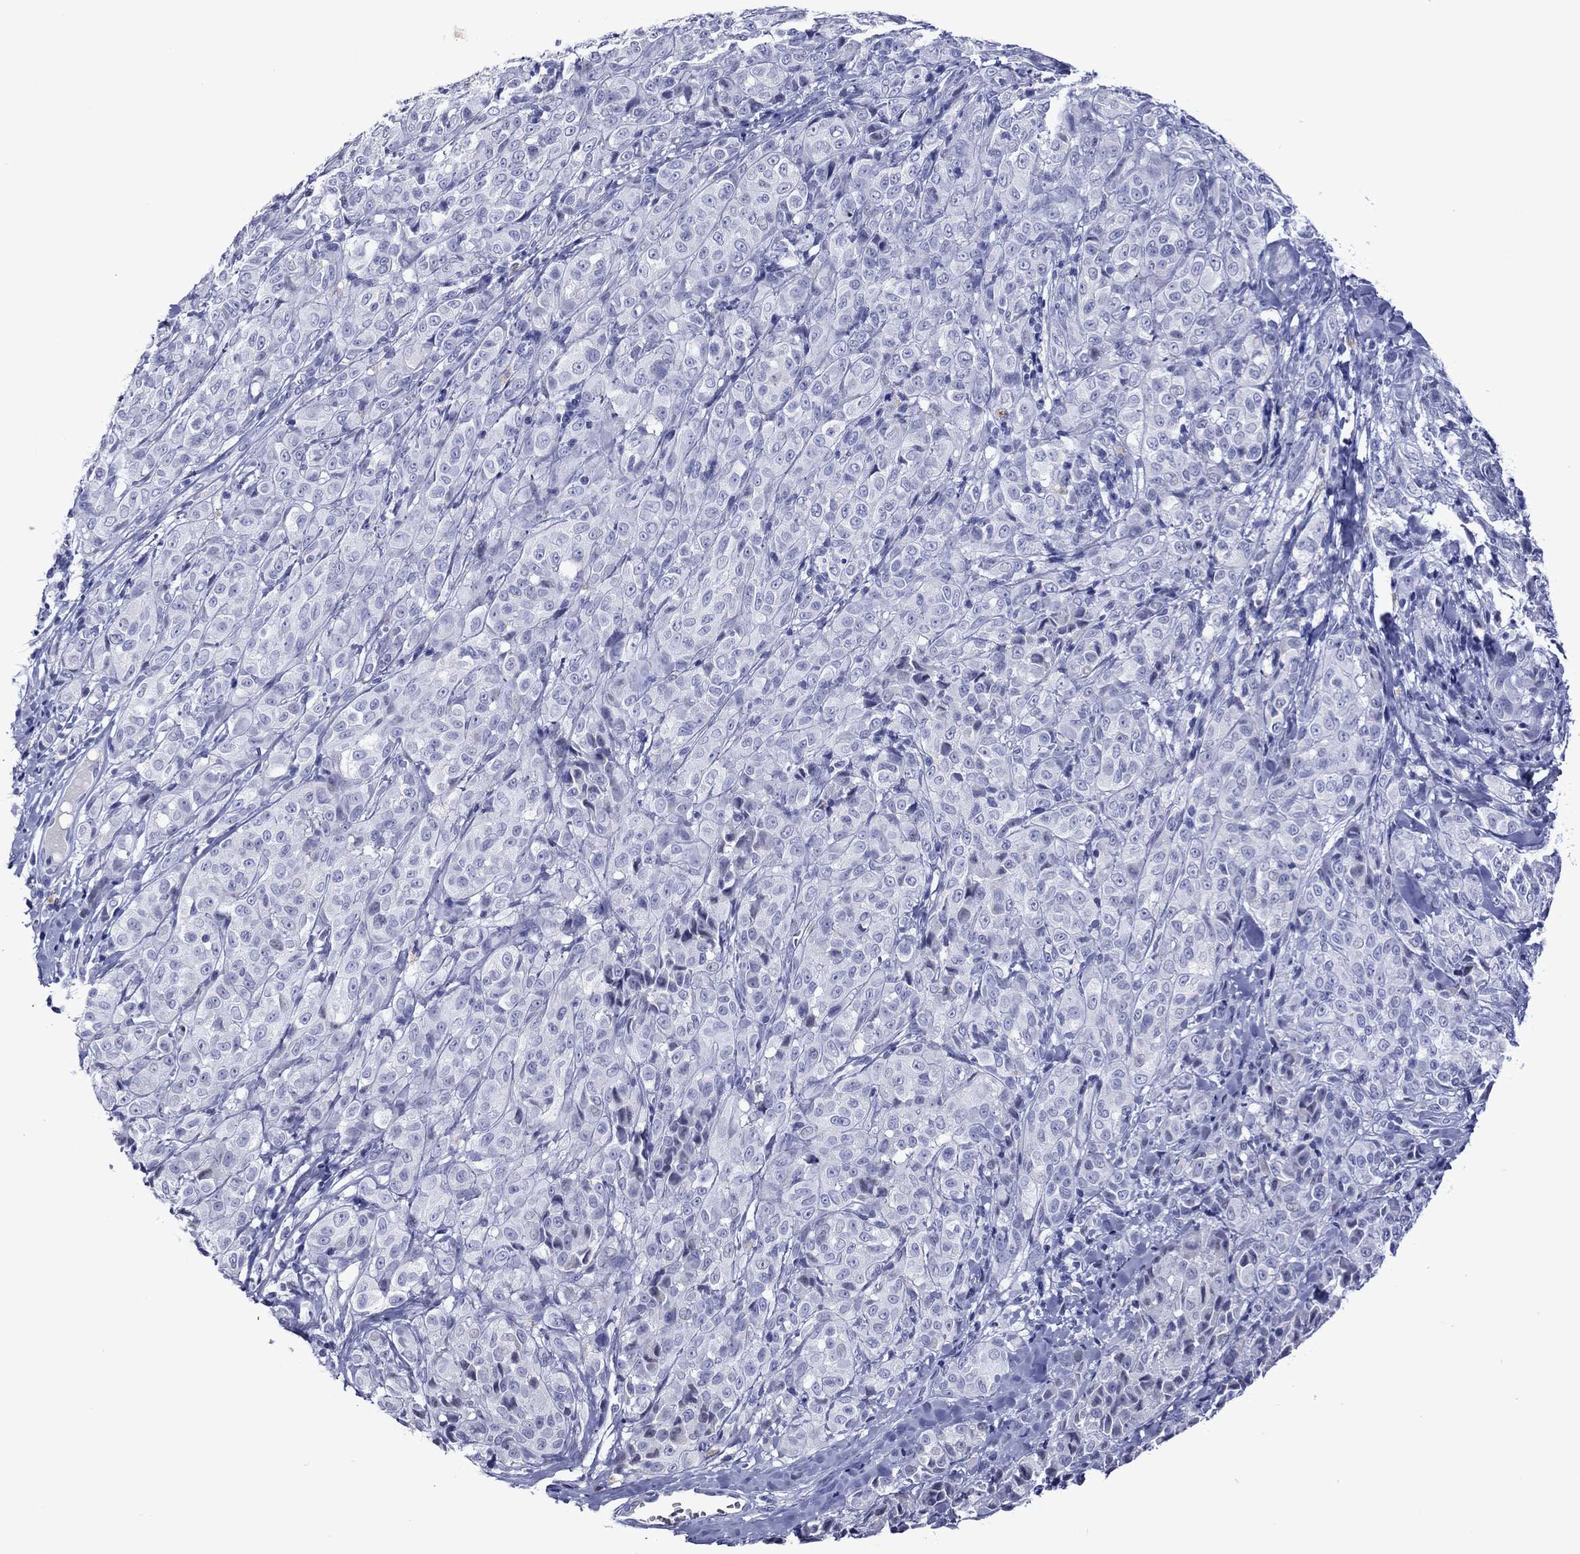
{"staining": {"intensity": "negative", "quantity": "none", "location": "none"}, "tissue": "melanoma", "cell_type": "Tumor cells", "image_type": "cancer", "snomed": [{"axis": "morphology", "description": "Malignant melanoma, NOS"}, {"axis": "topography", "description": "Skin"}], "caption": "This is a histopathology image of IHC staining of malignant melanoma, which shows no staining in tumor cells.", "gene": "PIWIL1", "patient": {"sex": "male", "age": 89}}